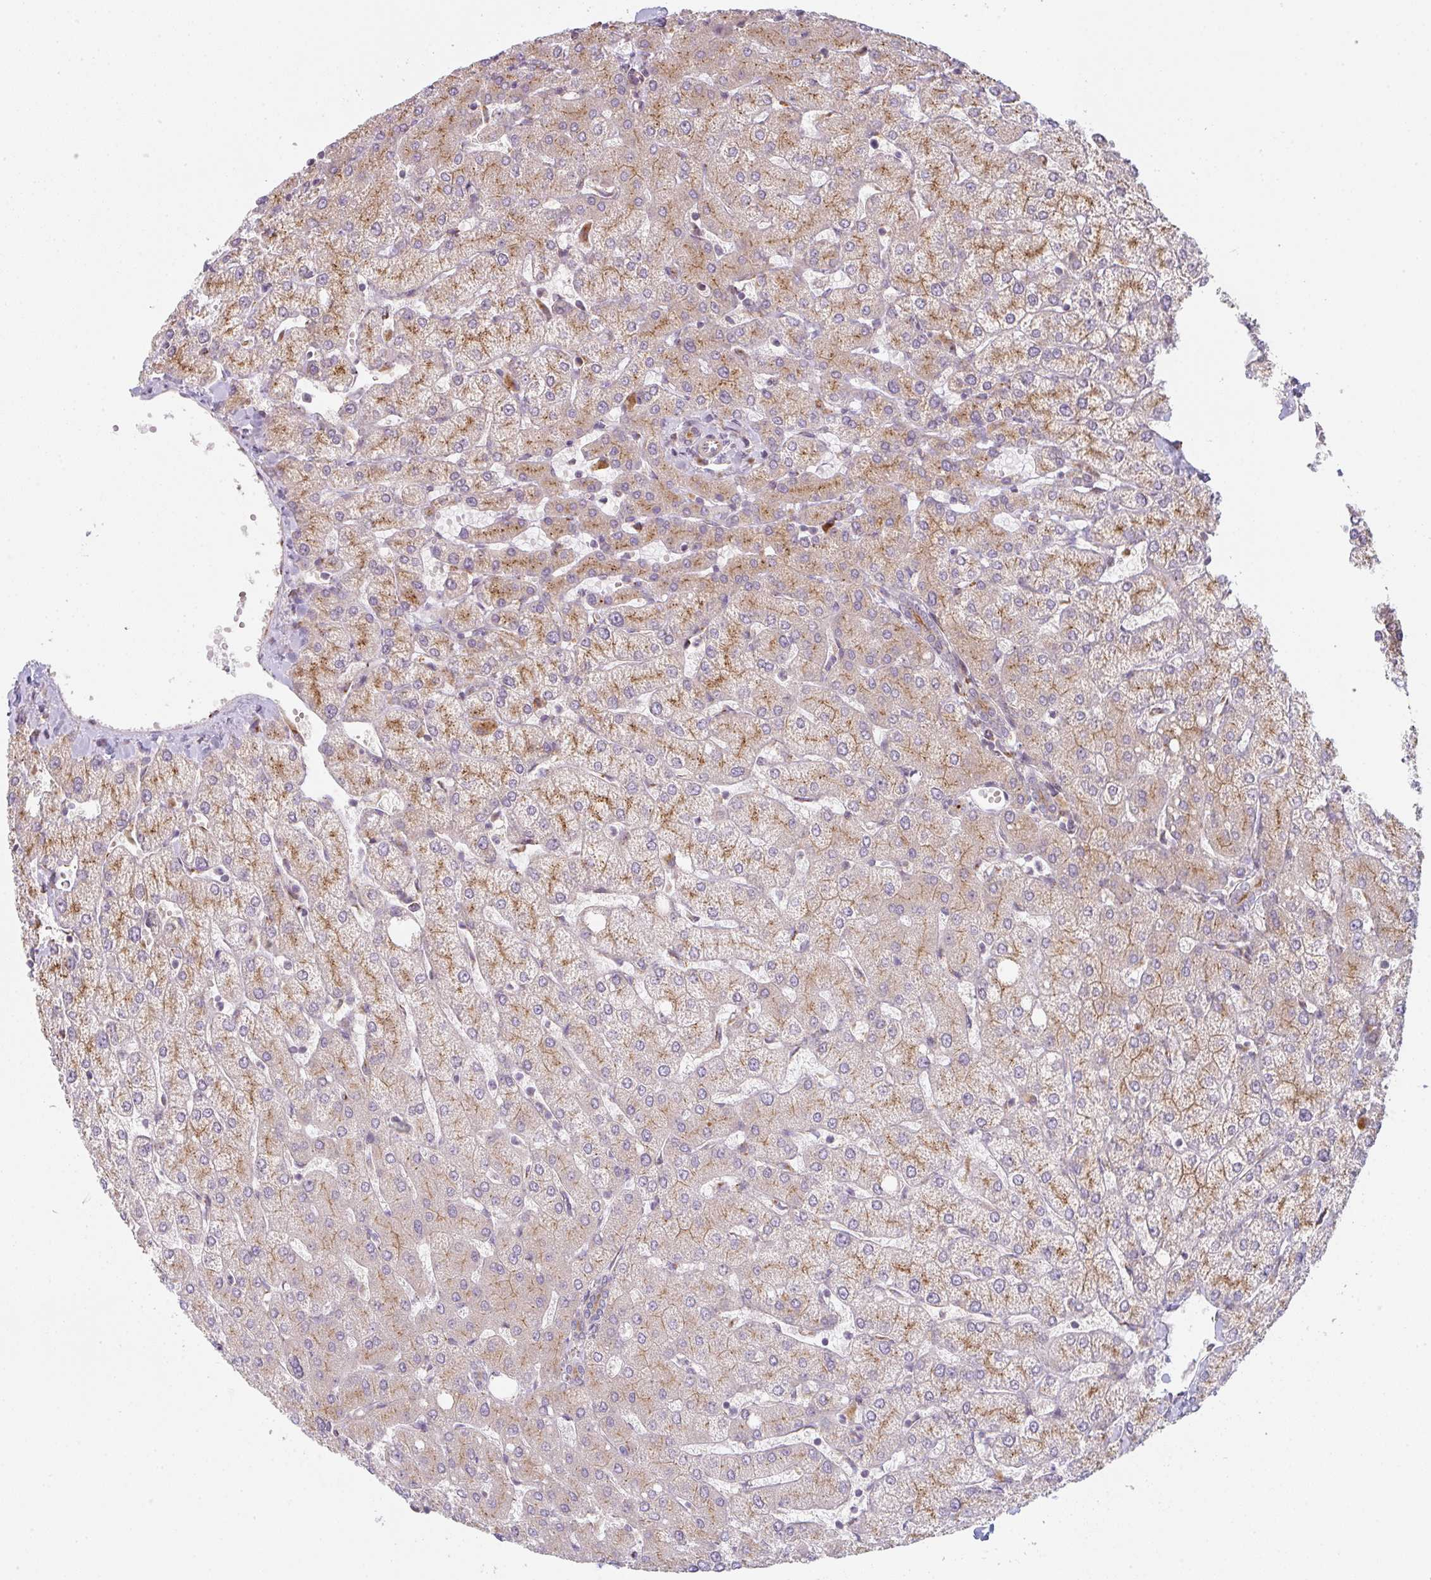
{"staining": {"intensity": "moderate", "quantity": ">75%", "location": "cytoplasmic/membranous"}, "tissue": "liver", "cell_type": "Cholangiocytes", "image_type": "normal", "snomed": [{"axis": "morphology", "description": "Normal tissue, NOS"}, {"axis": "topography", "description": "Liver"}], "caption": "This is an image of immunohistochemistry staining of unremarkable liver, which shows moderate staining in the cytoplasmic/membranous of cholangiocytes.", "gene": "GVQW3", "patient": {"sex": "female", "age": 54}}